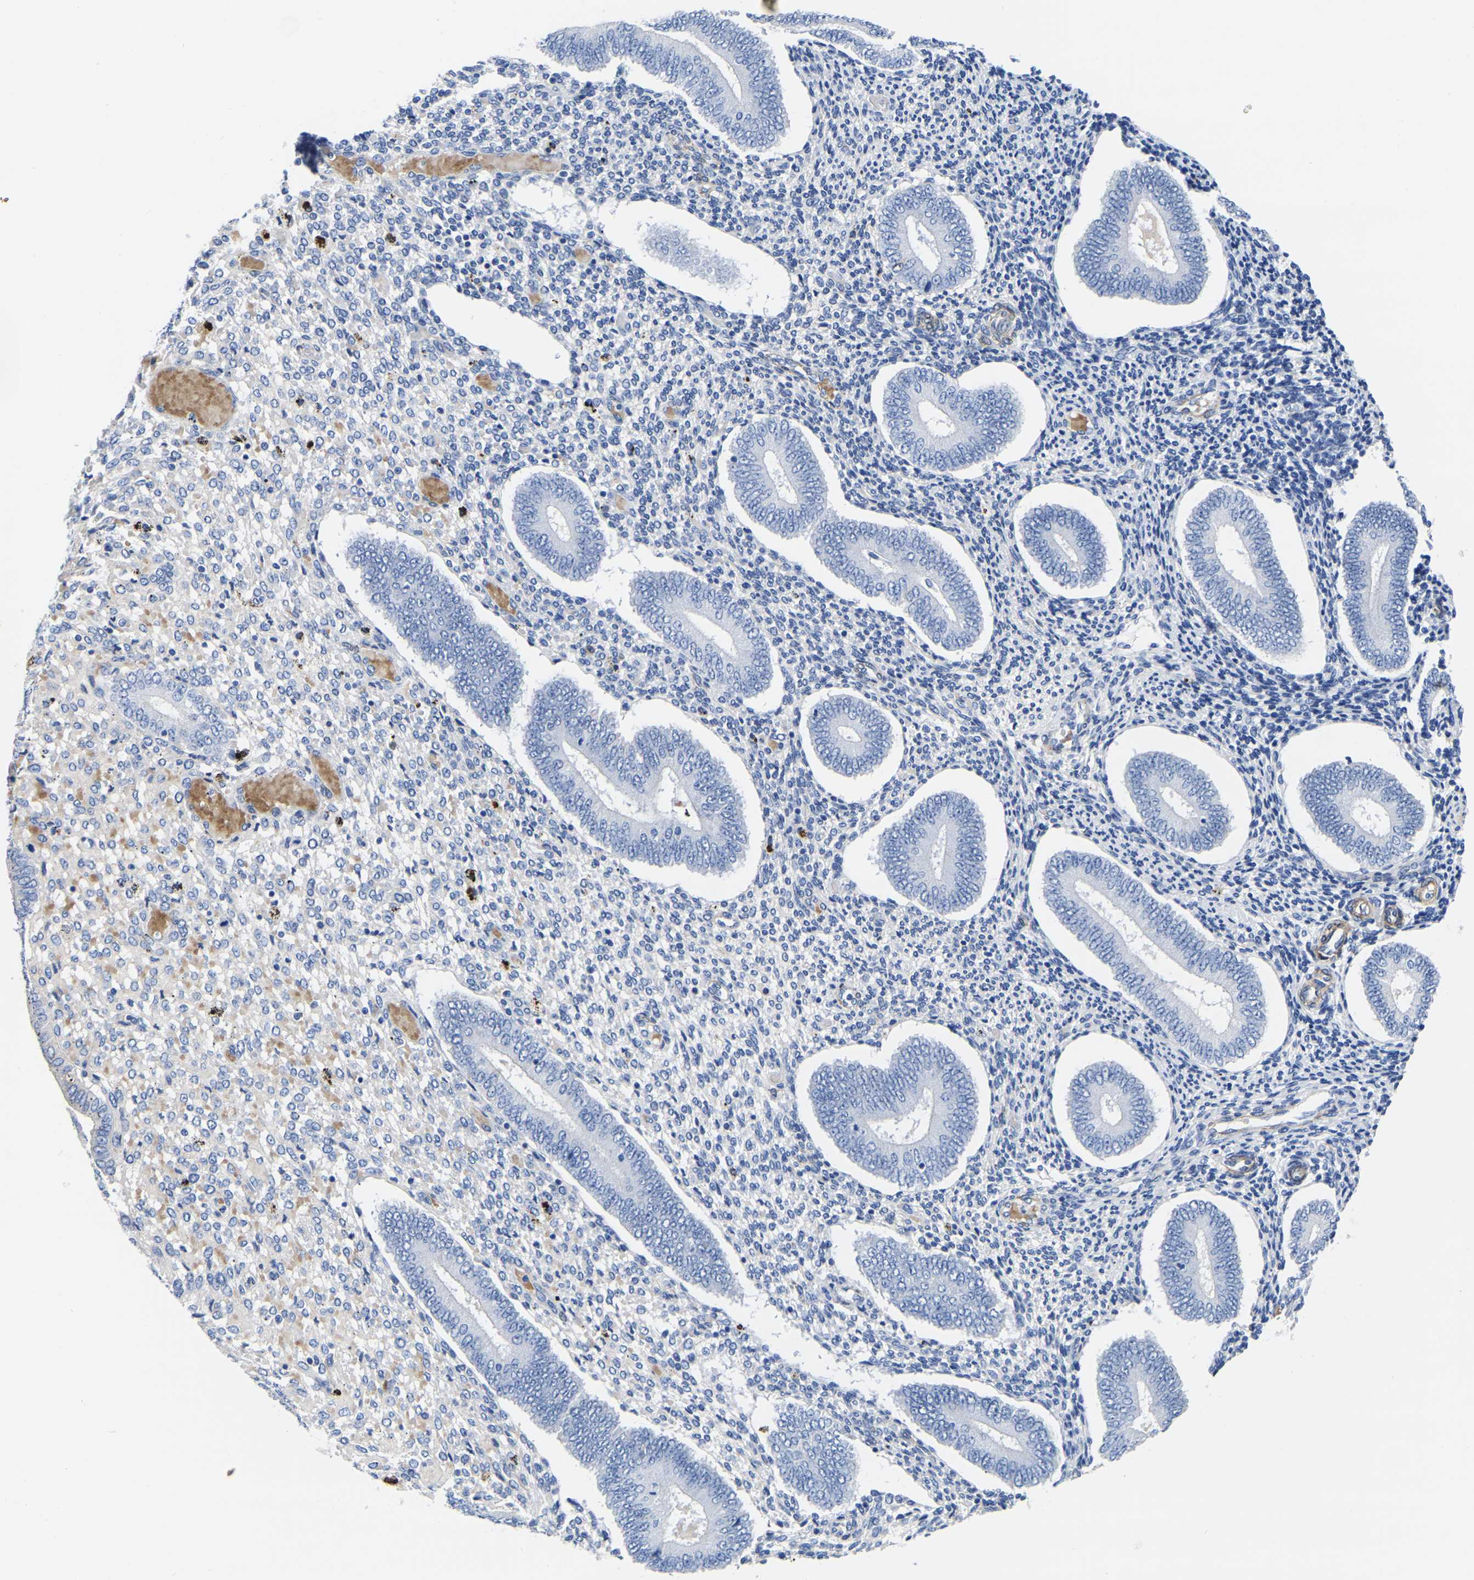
{"staining": {"intensity": "negative", "quantity": "none", "location": "none"}, "tissue": "endometrium", "cell_type": "Cells in endometrial stroma", "image_type": "normal", "snomed": [{"axis": "morphology", "description": "Normal tissue, NOS"}, {"axis": "topography", "description": "Endometrium"}], "caption": "Protein analysis of unremarkable endometrium displays no significant positivity in cells in endometrial stroma. (DAB (3,3'-diaminobenzidine) immunohistochemistry (IHC) visualized using brightfield microscopy, high magnification).", "gene": "SLC45A3", "patient": {"sex": "female", "age": 42}}